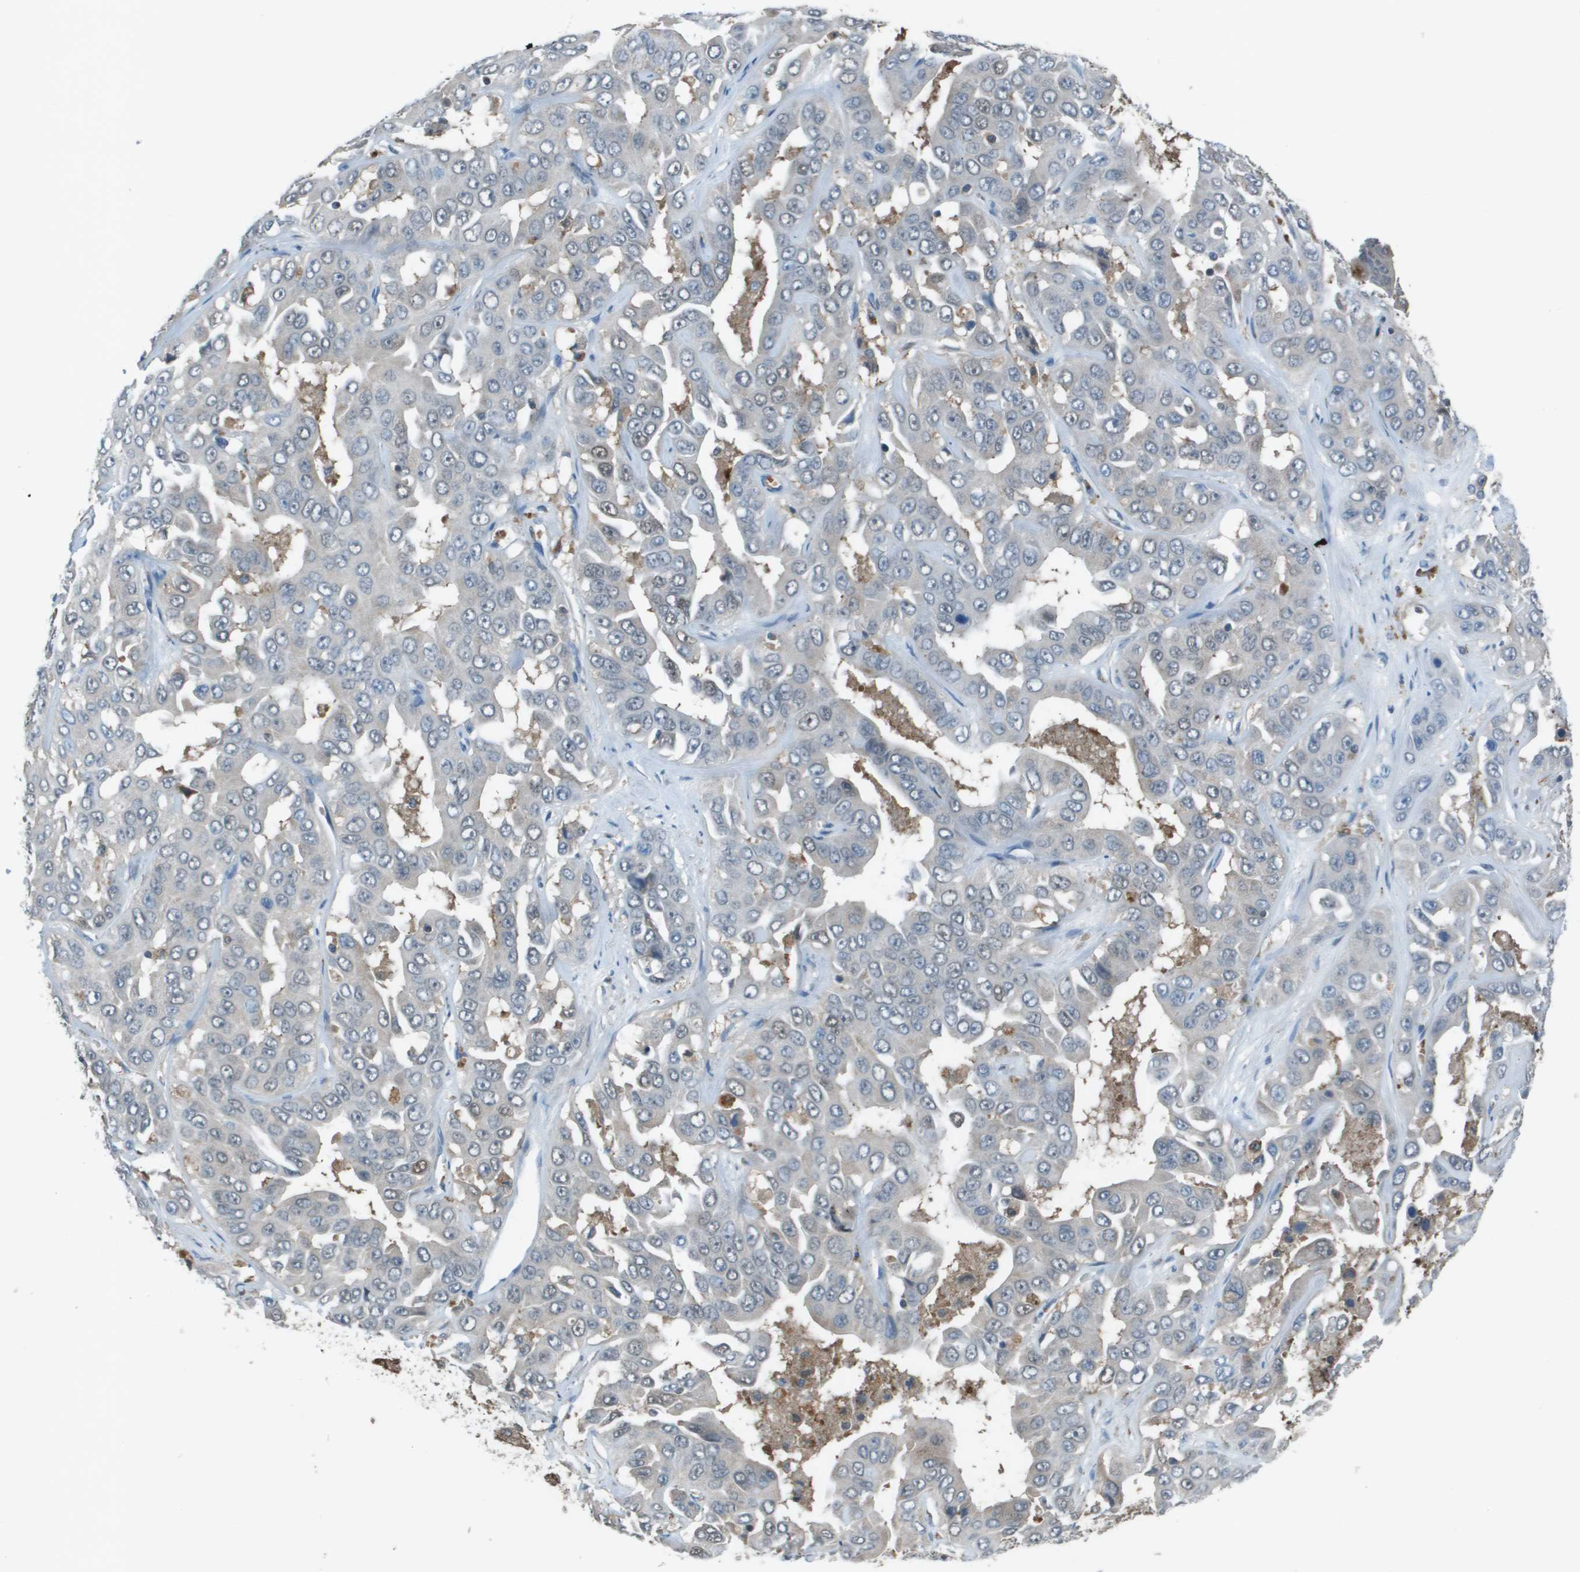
{"staining": {"intensity": "weak", "quantity": "<25%", "location": "cytoplasmic/membranous"}, "tissue": "liver cancer", "cell_type": "Tumor cells", "image_type": "cancer", "snomed": [{"axis": "morphology", "description": "Cholangiocarcinoma"}, {"axis": "topography", "description": "Liver"}], "caption": "Immunohistochemical staining of liver cancer (cholangiocarcinoma) shows no significant staining in tumor cells.", "gene": "CAMK4", "patient": {"sex": "female", "age": 52}}